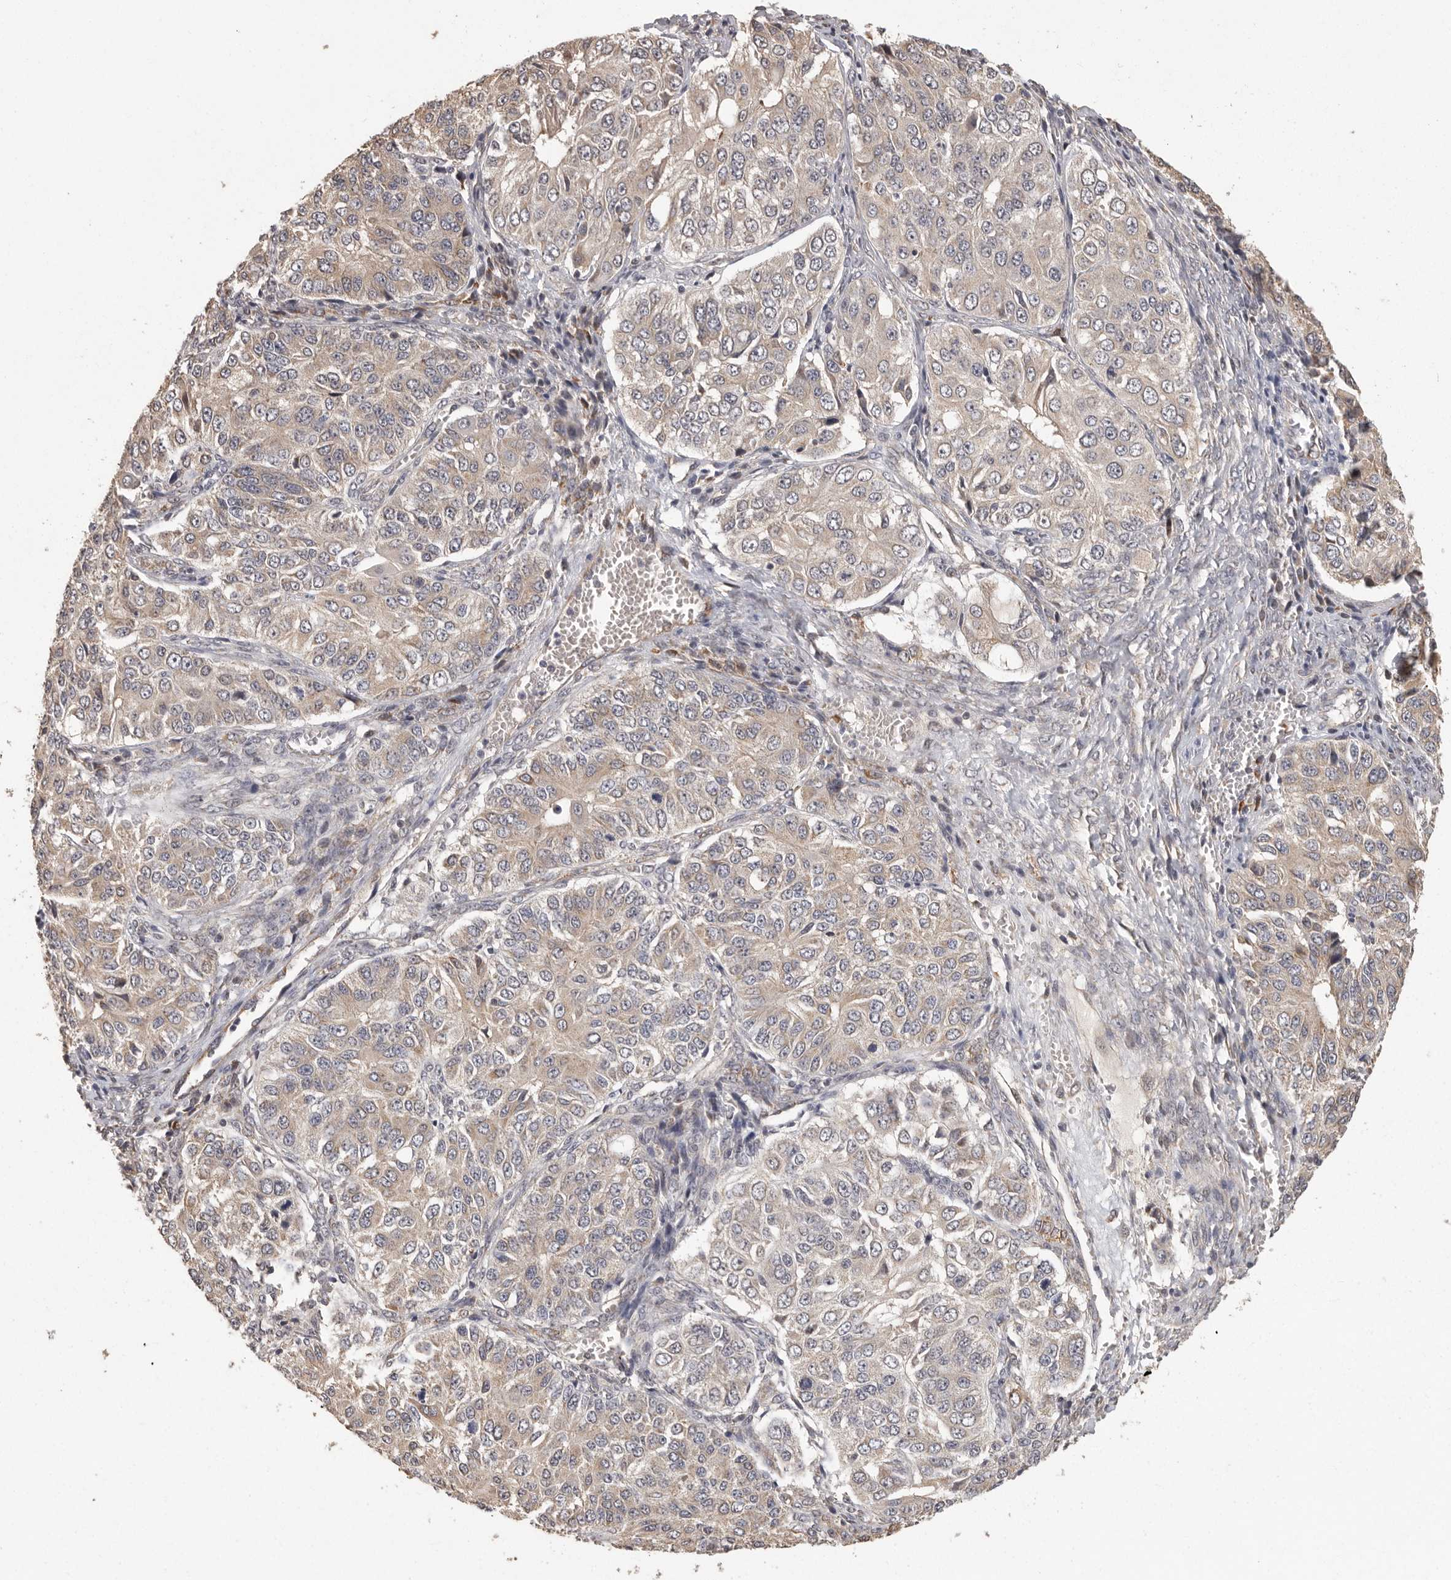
{"staining": {"intensity": "weak", "quantity": "<25%", "location": "cytoplasmic/membranous"}, "tissue": "ovarian cancer", "cell_type": "Tumor cells", "image_type": "cancer", "snomed": [{"axis": "morphology", "description": "Carcinoma, endometroid"}, {"axis": "topography", "description": "Ovary"}], "caption": "The histopathology image shows no significant positivity in tumor cells of endometroid carcinoma (ovarian).", "gene": "BAIAP2", "patient": {"sex": "female", "age": 51}}